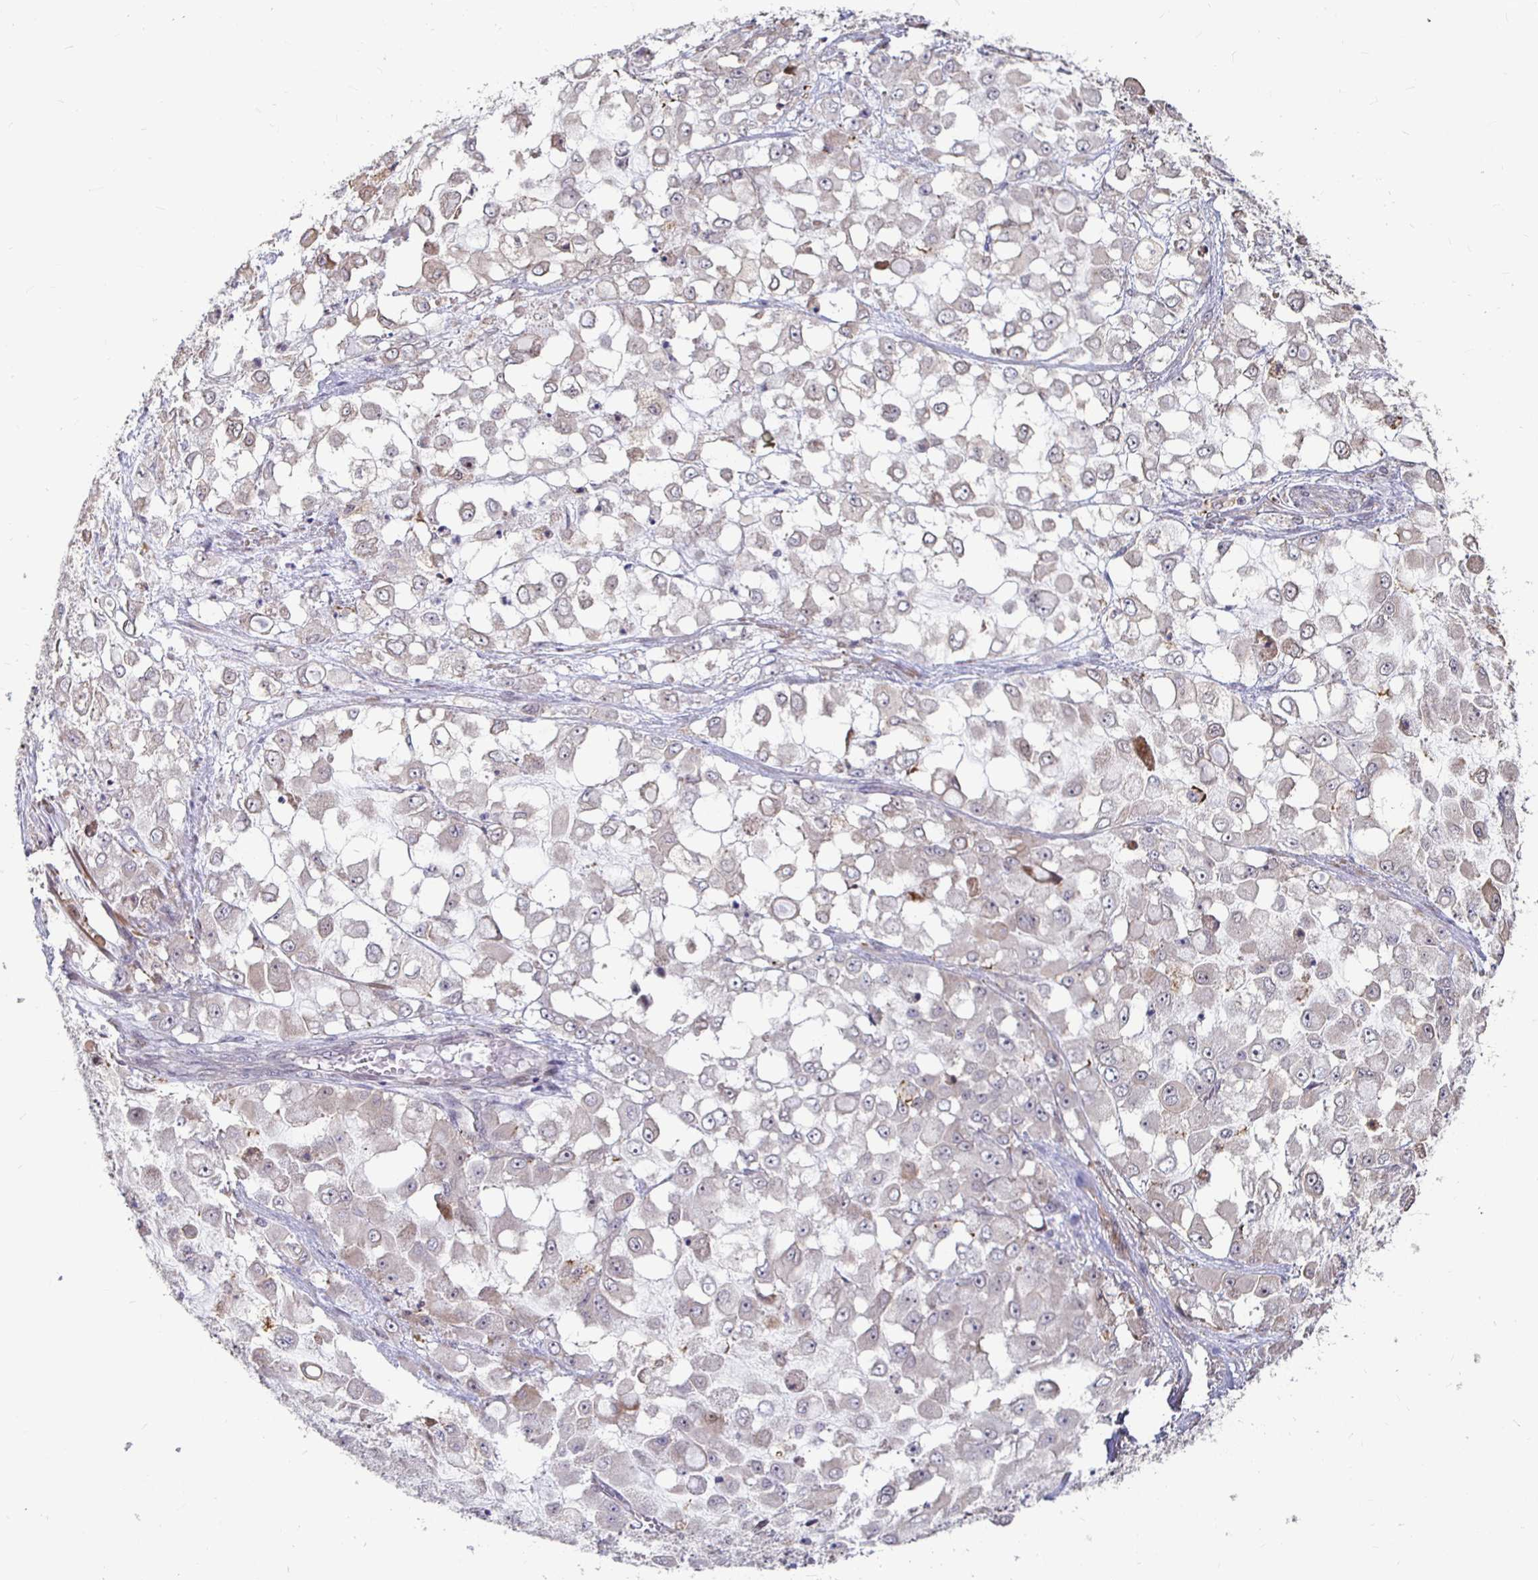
{"staining": {"intensity": "weak", "quantity": "<25%", "location": "cytoplasmic/membranous"}, "tissue": "stomach cancer", "cell_type": "Tumor cells", "image_type": "cancer", "snomed": [{"axis": "morphology", "description": "Adenocarcinoma, NOS"}, {"axis": "topography", "description": "Stomach"}], "caption": "IHC of stomach cancer (adenocarcinoma) displays no positivity in tumor cells. (DAB (3,3'-diaminobenzidine) immunohistochemistry (IHC) visualized using brightfield microscopy, high magnification).", "gene": "CAPN11", "patient": {"sex": "female", "age": 76}}